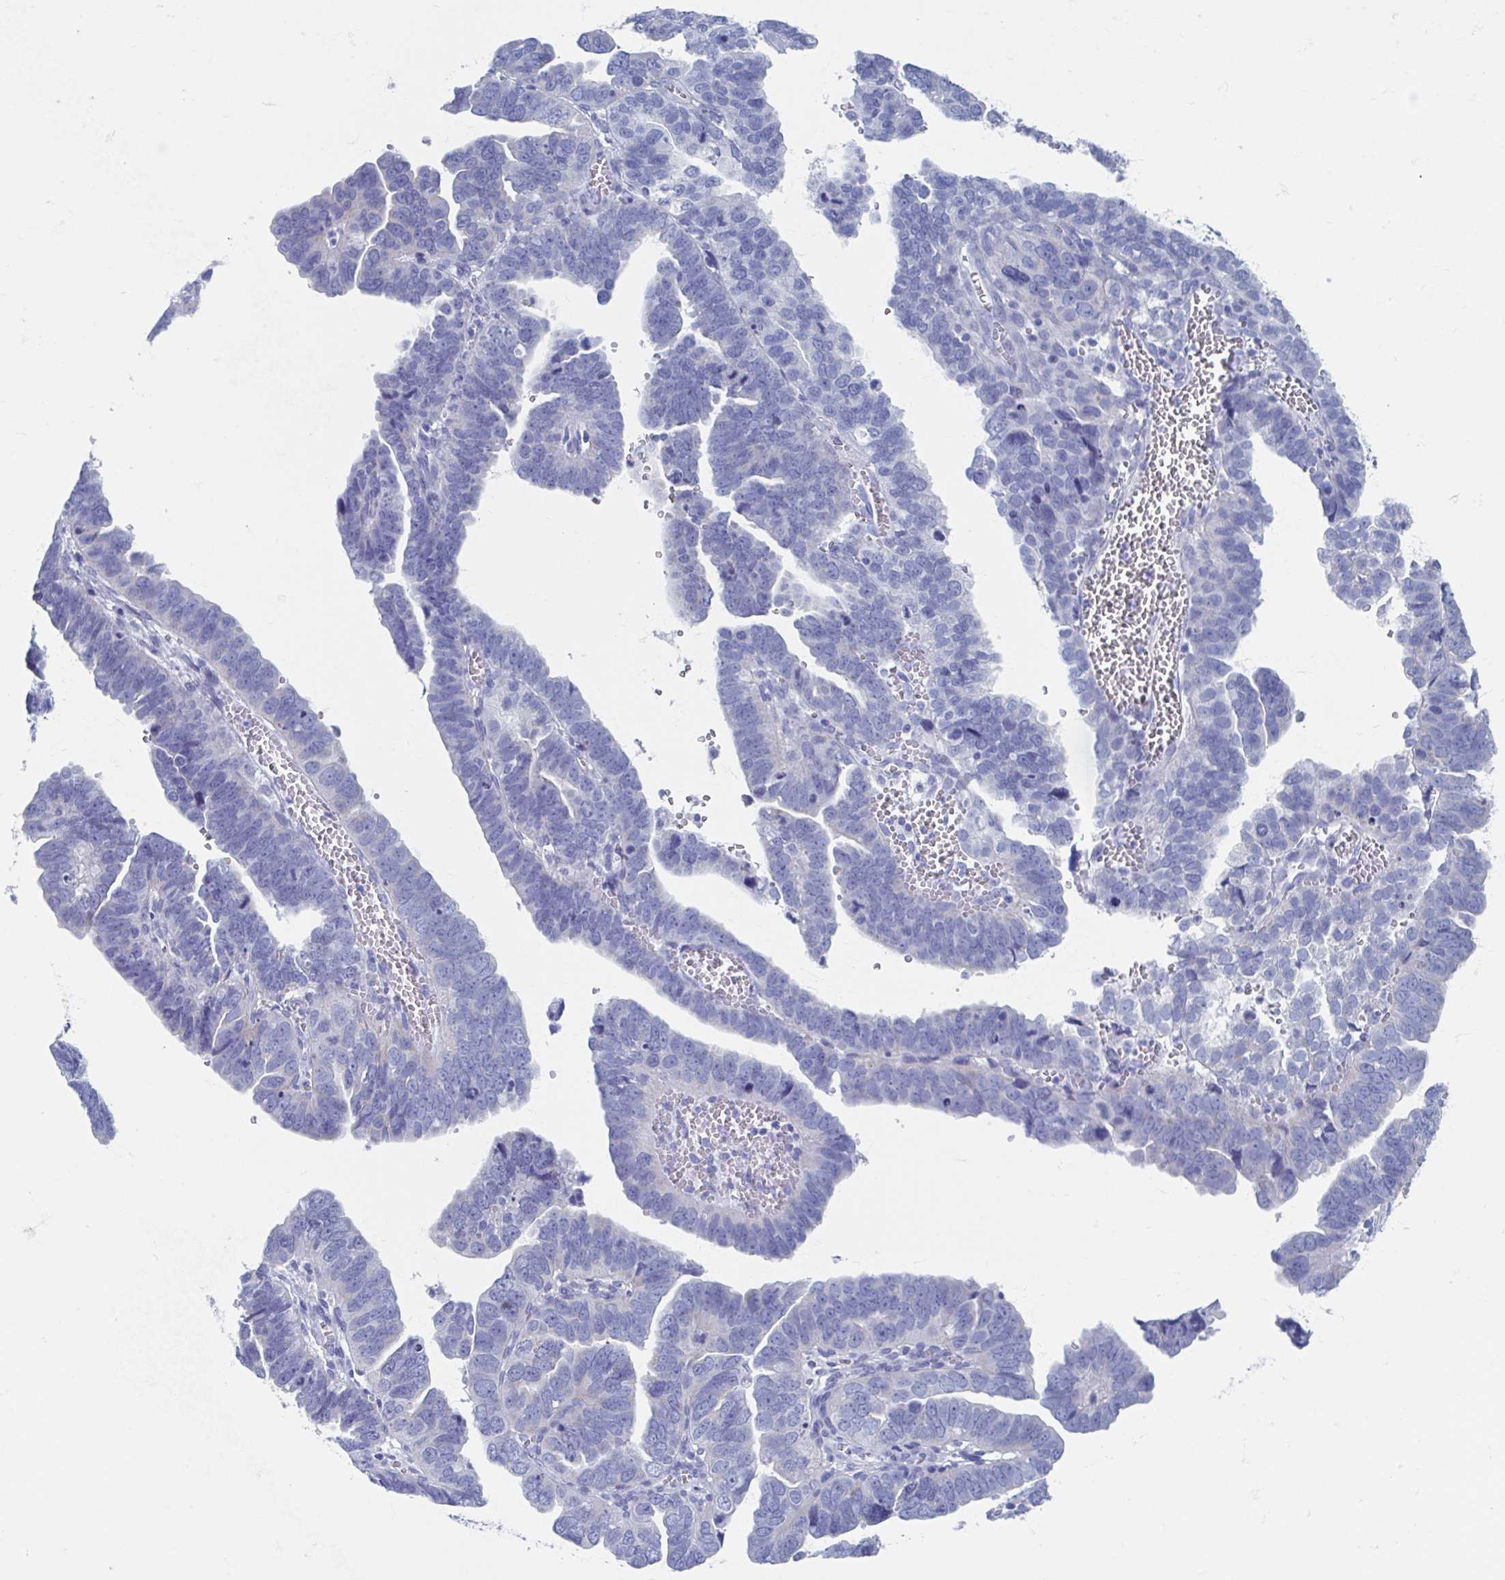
{"staining": {"intensity": "negative", "quantity": "none", "location": "none"}, "tissue": "endometrial cancer", "cell_type": "Tumor cells", "image_type": "cancer", "snomed": [{"axis": "morphology", "description": "Adenocarcinoma, NOS"}, {"axis": "topography", "description": "Endometrium"}], "caption": "An image of endometrial cancer (adenocarcinoma) stained for a protein exhibits no brown staining in tumor cells.", "gene": "SHCBP1L", "patient": {"sex": "female", "age": 75}}